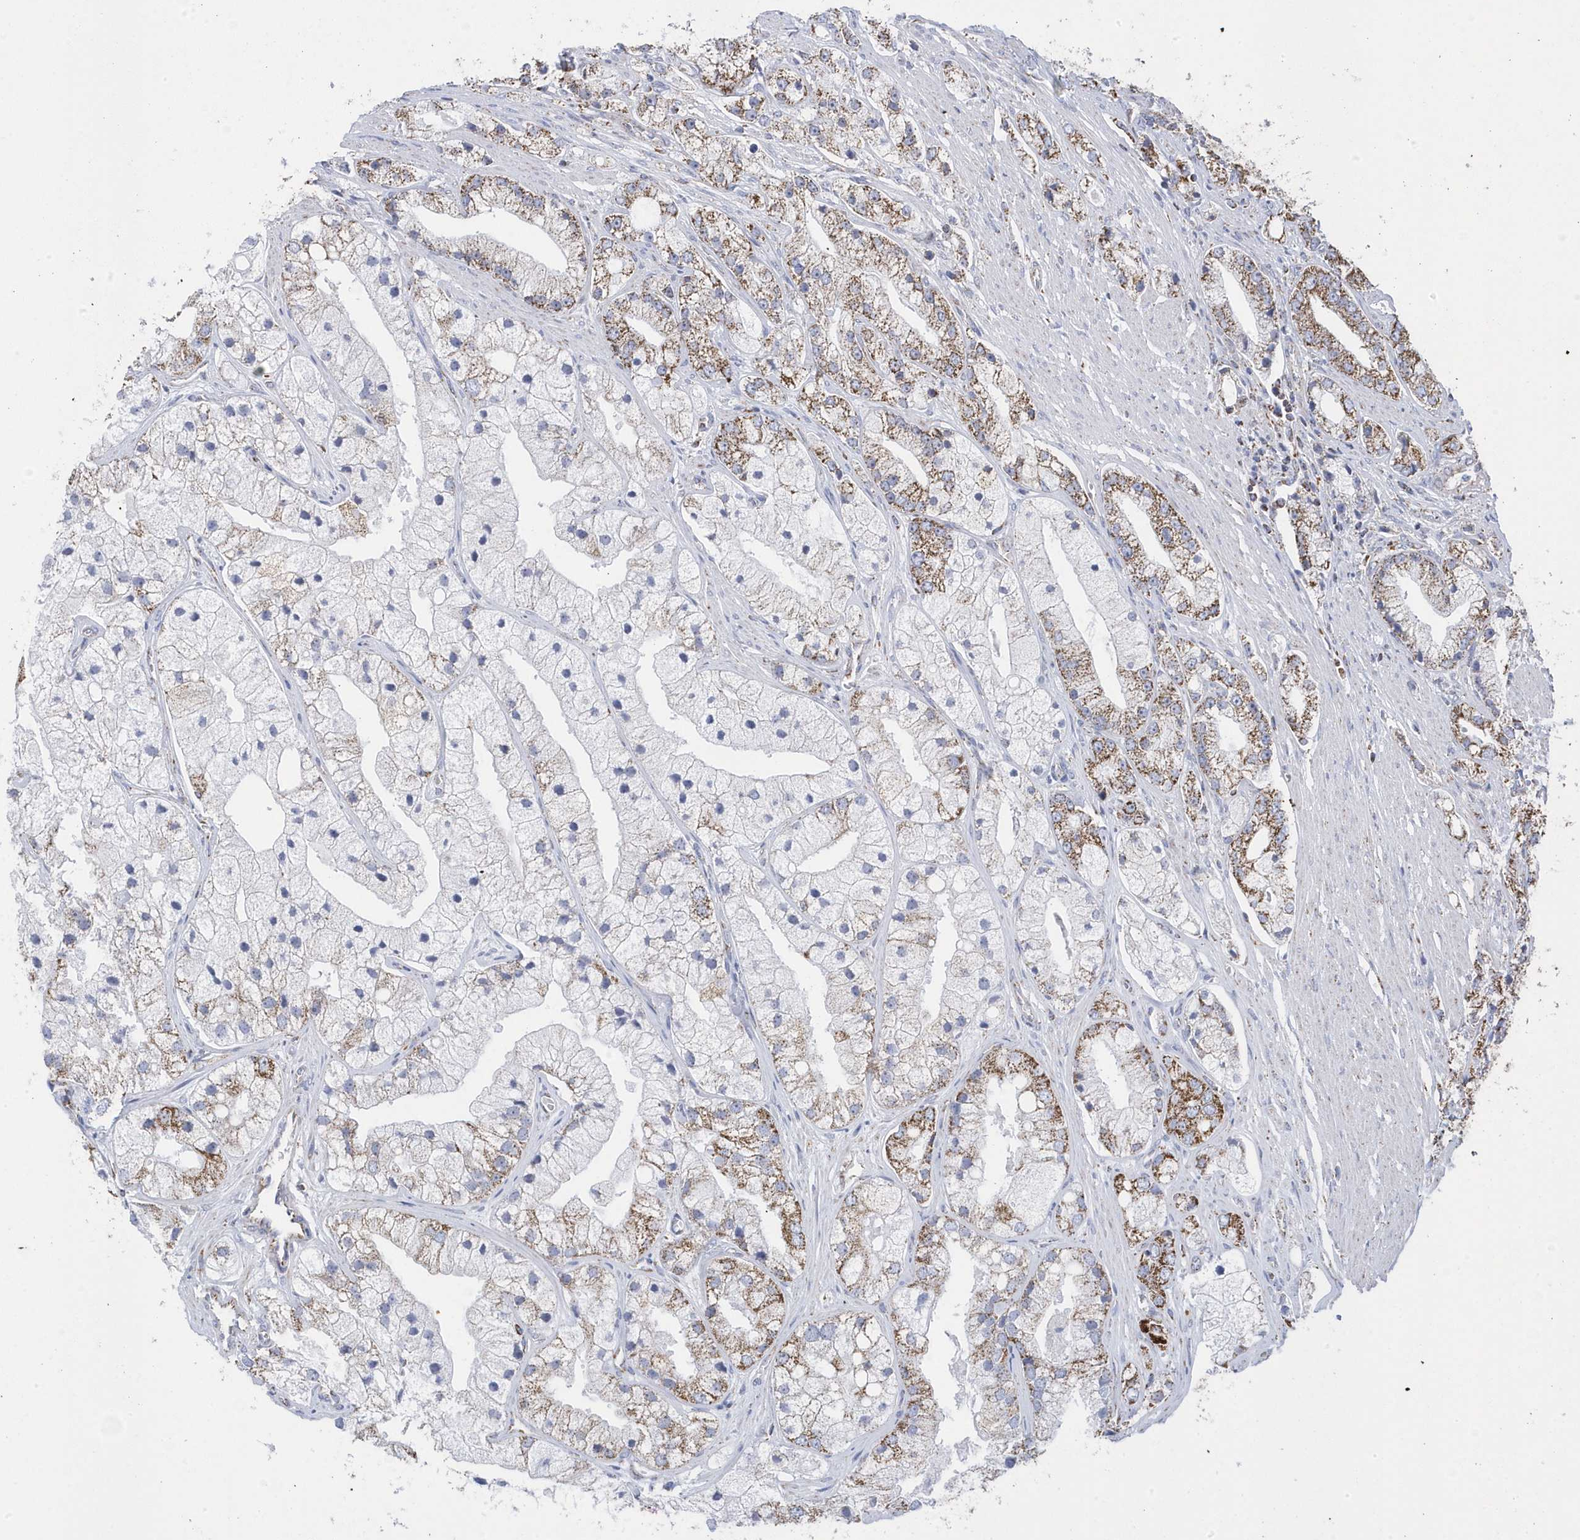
{"staining": {"intensity": "moderate", "quantity": "25%-75%", "location": "cytoplasmic/membranous"}, "tissue": "prostate cancer", "cell_type": "Tumor cells", "image_type": "cancer", "snomed": [{"axis": "morphology", "description": "Adenocarcinoma, High grade"}, {"axis": "topography", "description": "Prostate"}], "caption": "IHC (DAB (3,3'-diaminobenzidine)) staining of adenocarcinoma (high-grade) (prostate) displays moderate cytoplasmic/membranous protein positivity in about 25%-75% of tumor cells.", "gene": "GTPBP8", "patient": {"sex": "male", "age": 50}}